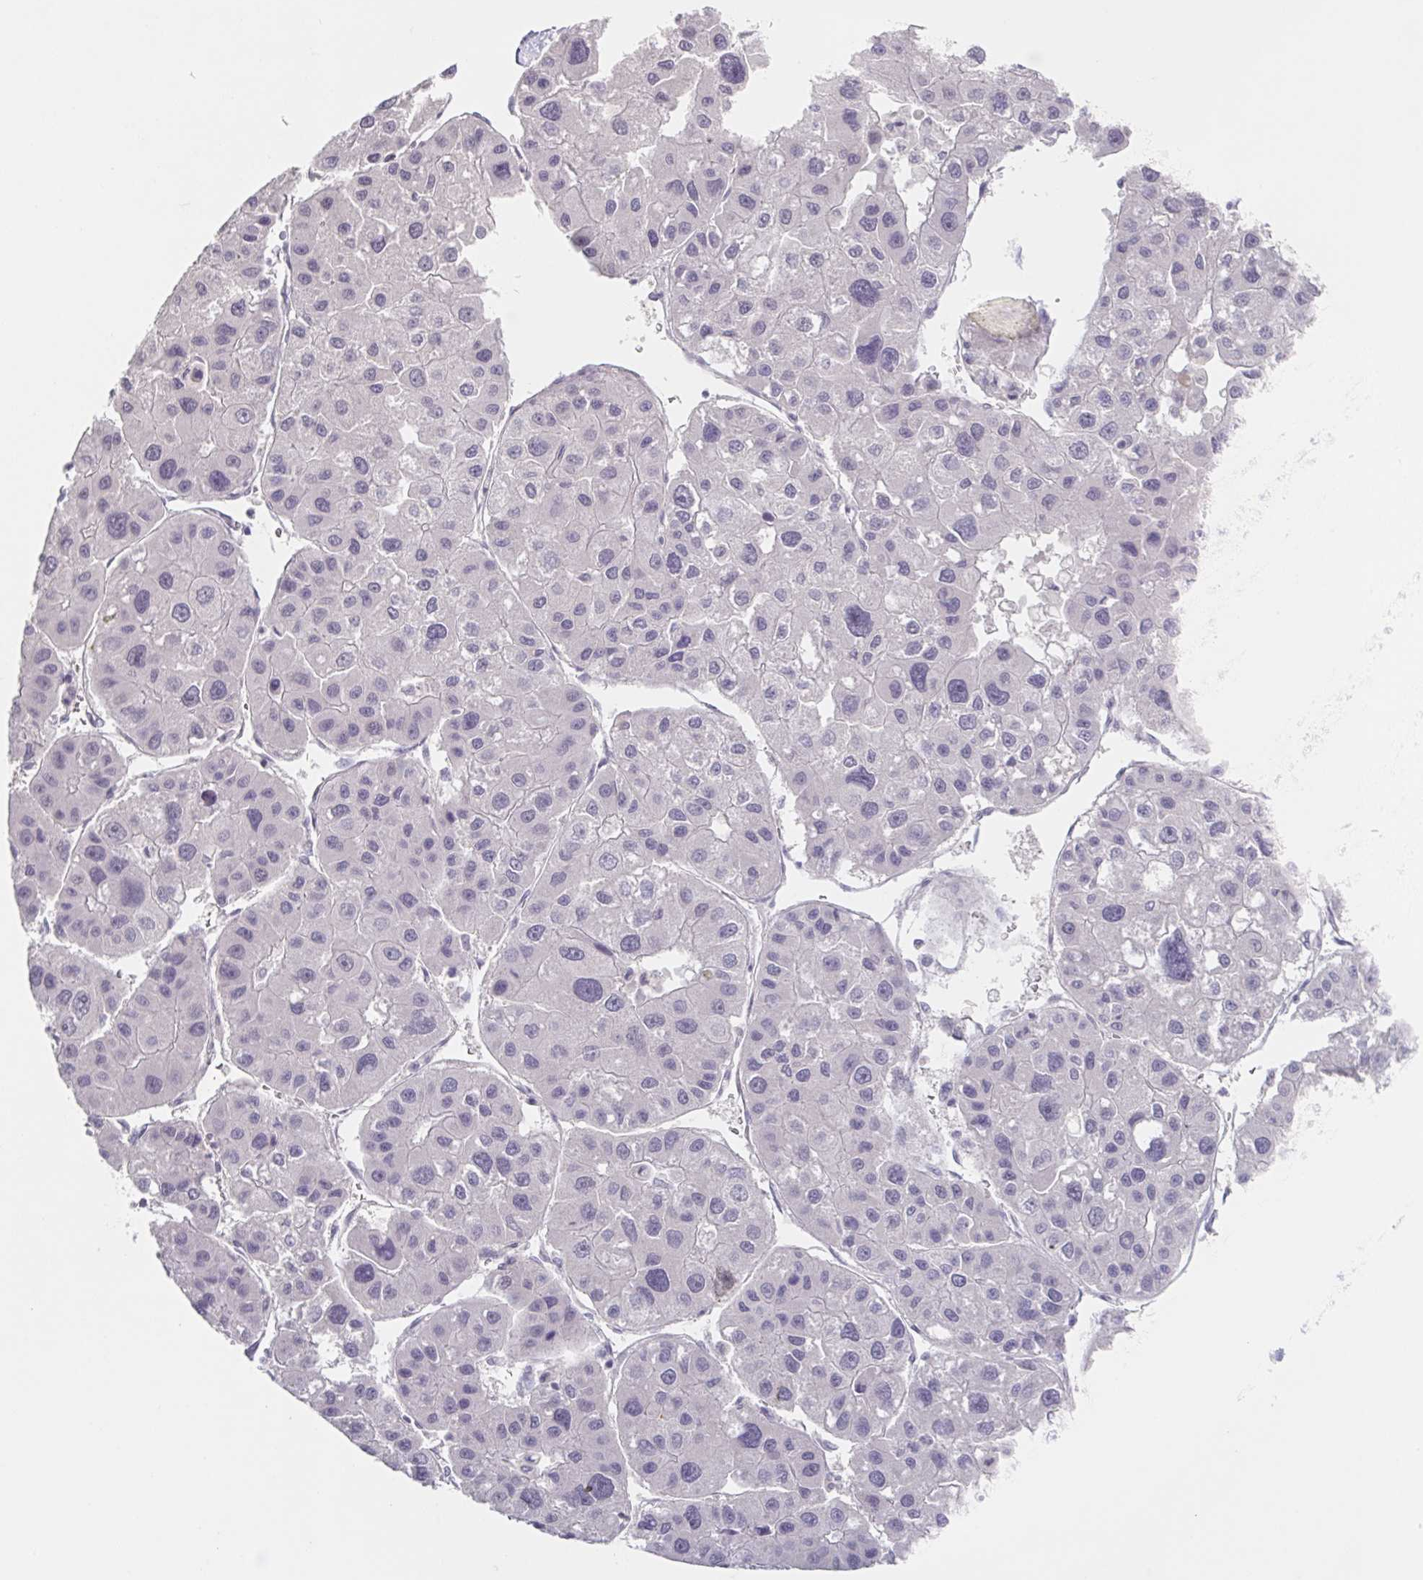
{"staining": {"intensity": "negative", "quantity": "none", "location": "none"}, "tissue": "liver cancer", "cell_type": "Tumor cells", "image_type": "cancer", "snomed": [{"axis": "morphology", "description": "Carcinoma, Hepatocellular, NOS"}, {"axis": "topography", "description": "Liver"}], "caption": "Tumor cells are negative for brown protein staining in liver cancer. (DAB IHC with hematoxylin counter stain).", "gene": "INSL5", "patient": {"sex": "male", "age": 73}}